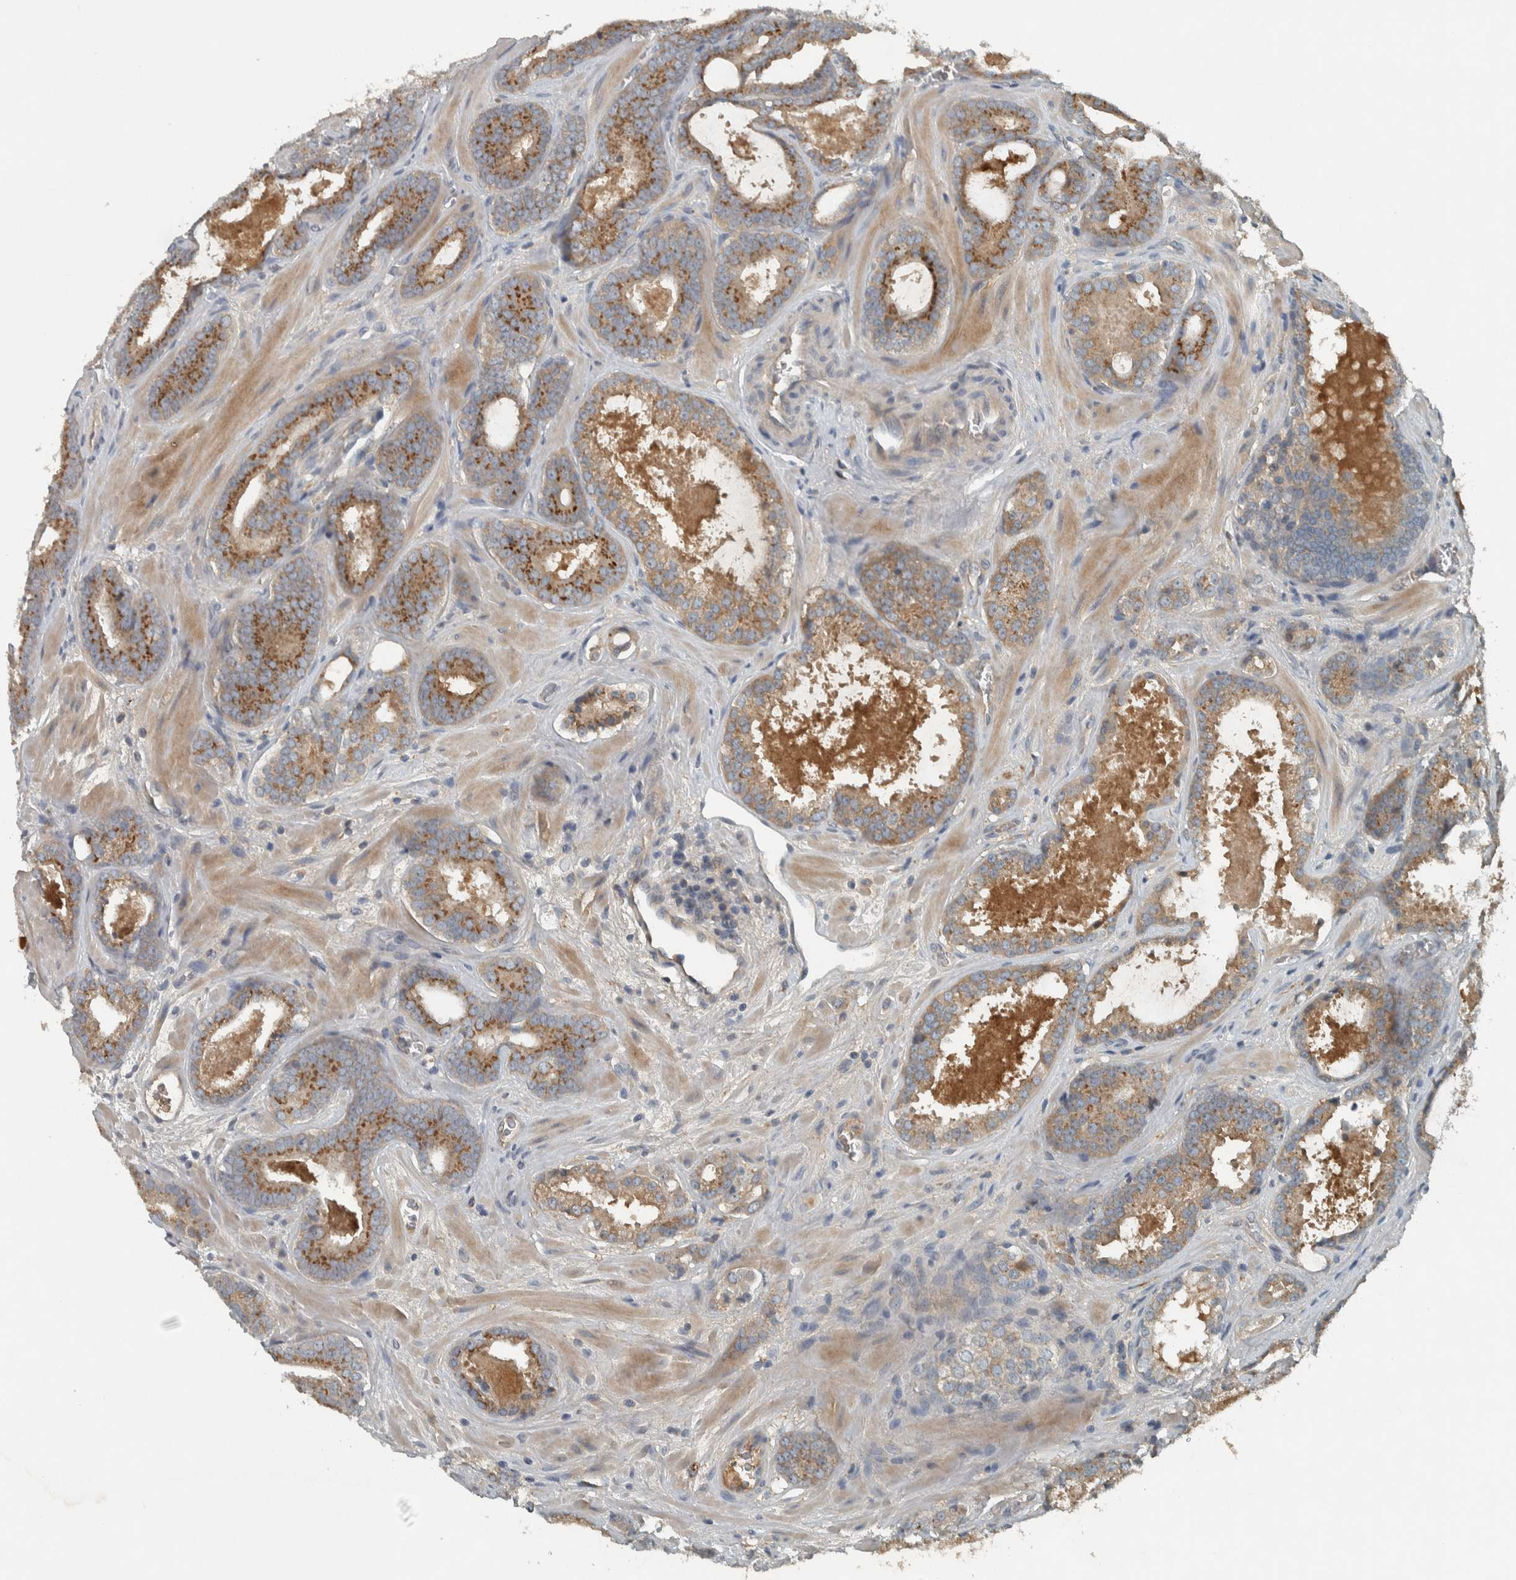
{"staining": {"intensity": "moderate", "quantity": ">75%", "location": "cytoplasmic/membranous"}, "tissue": "prostate cancer", "cell_type": "Tumor cells", "image_type": "cancer", "snomed": [{"axis": "morphology", "description": "Adenocarcinoma, High grade"}, {"axis": "topography", "description": "Prostate"}], "caption": "Immunohistochemical staining of human prostate adenocarcinoma (high-grade) displays medium levels of moderate cytoplasmic/membranous protein positivity in about >75% of tumor cells. The protein of interest is stained brown, and the nuclei are stained in blue (DAB IHC with brightfield microscopy, high magnification).", "gene": "CLCN2", "patient": {"sex": "male", "age": 60}}